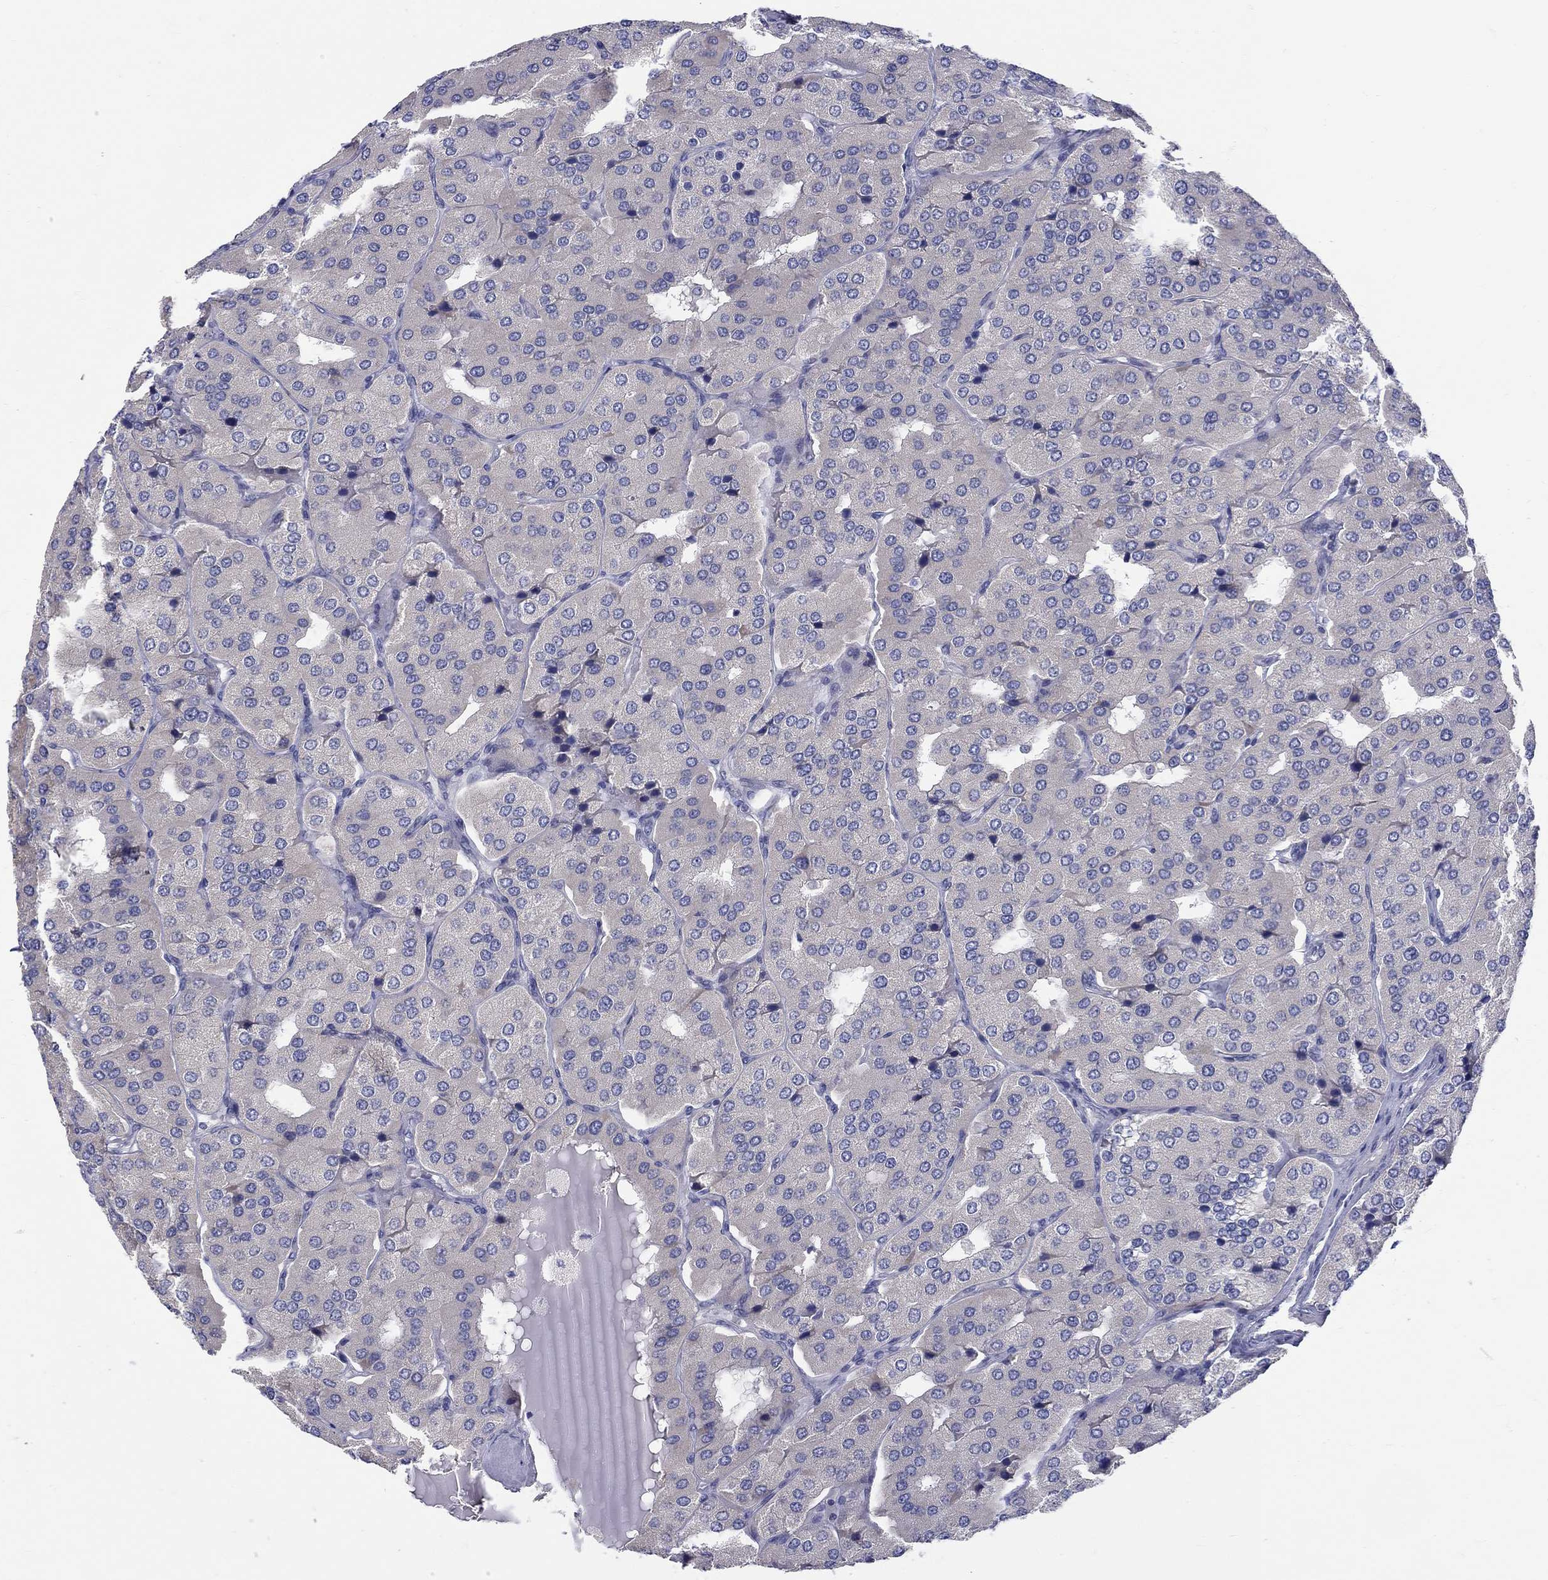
{"staining": {"intensity": "negative", "quantity": "none", "location": "none"}, "tissue": "parathyroid gland", "cell_type": "Glandular cells", "image_type": "normal", "snomed": [{"axis": "morphology", "description": "Normal tissue, NOS"}, {"axis": "morphology", "description": "Adenoma, NOS"}, {"axis": "topography", "description": "Parathyroid gland"}], "caption": "Immunohistochemical staining of unremarkable human parathyroid gland exhibits no significant expression in glandular cells. (DAB (3,3'-diaminobenzidine) immunohistochemistry (IHC) with hematoxylin counter stain).", "gene": "ABCA4", "patient": {"sex": "female", "age": 86}}